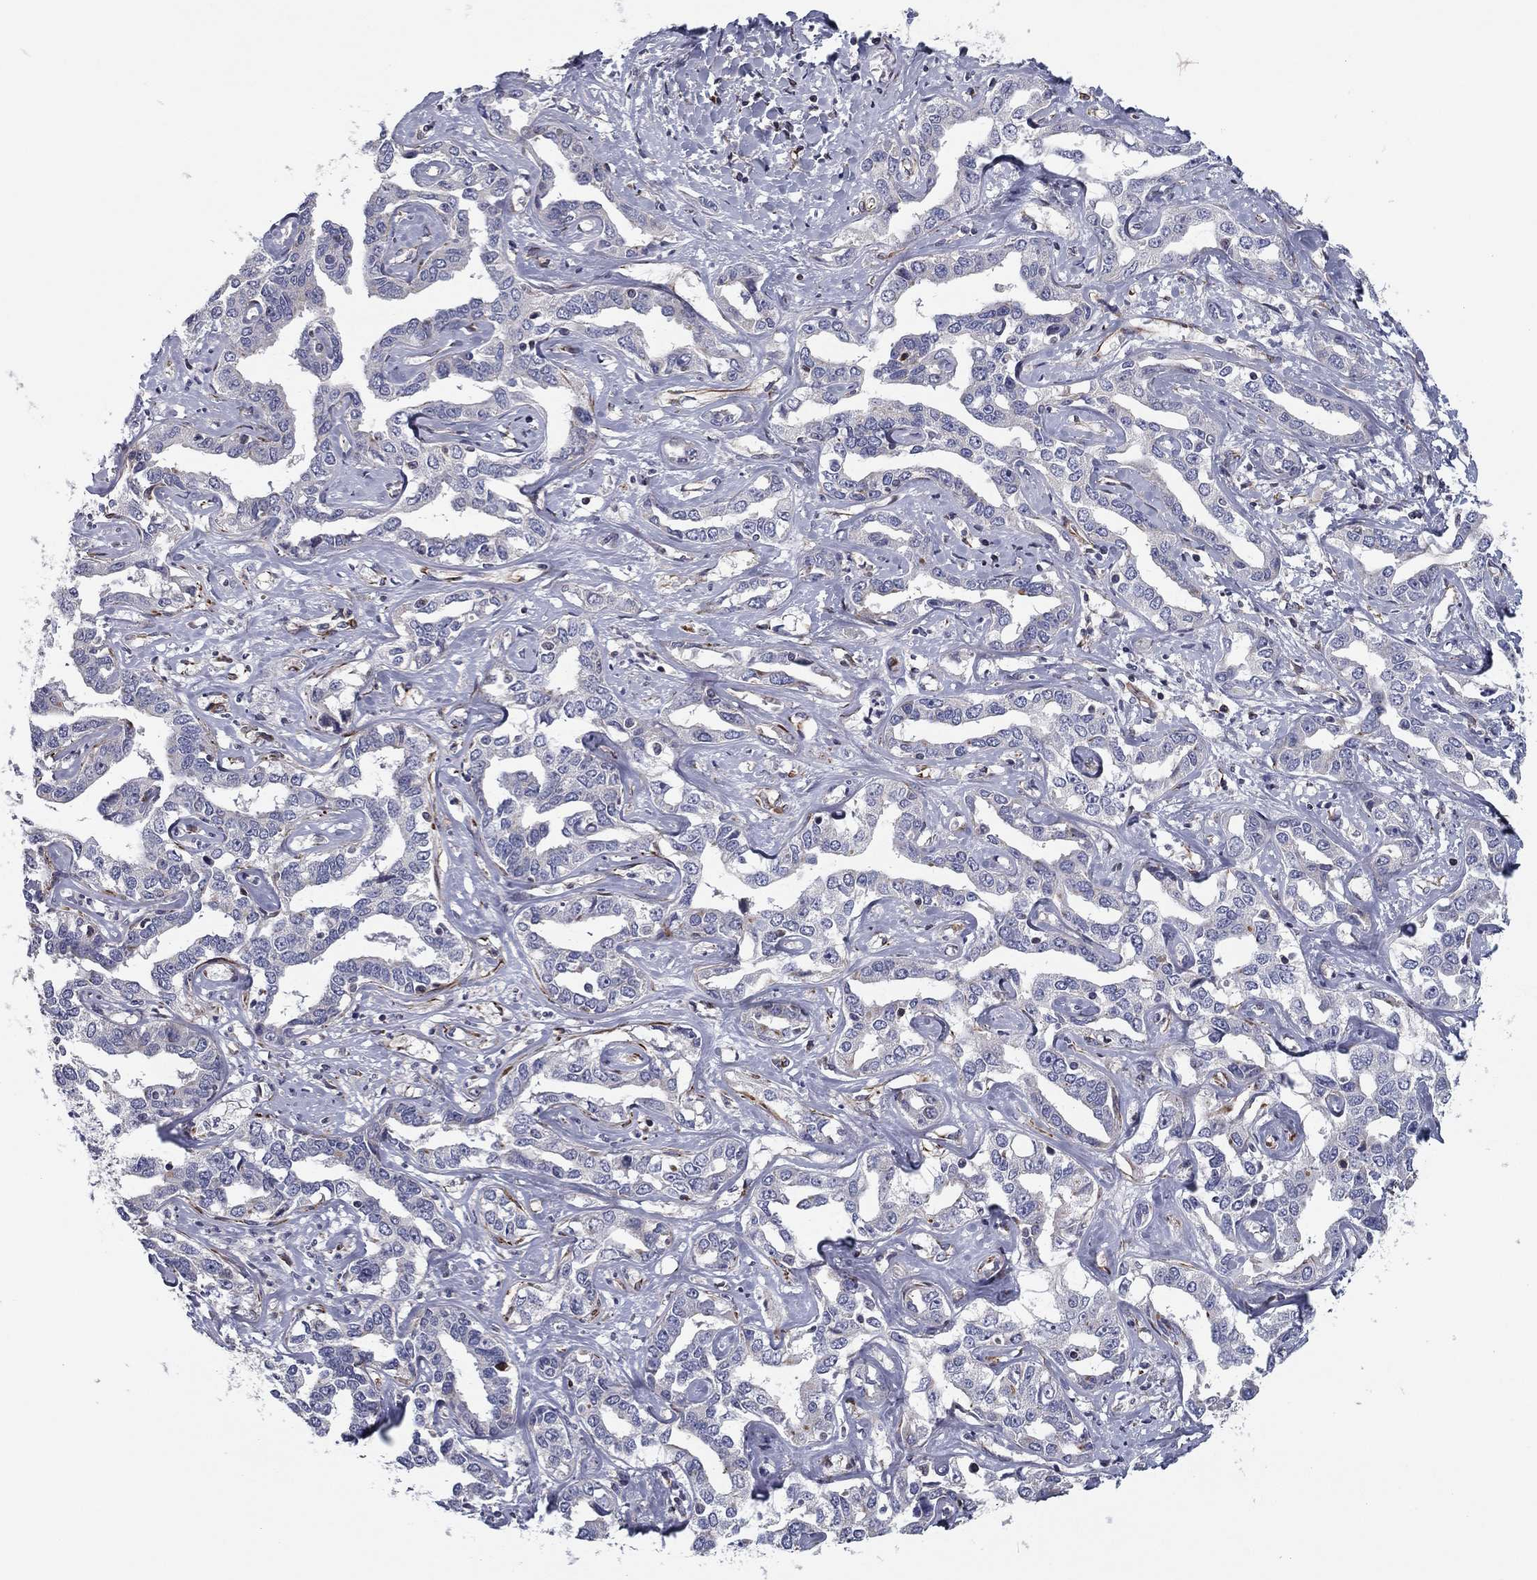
{"staining": {"intensity": "negative", "quantity": "none", "location": "none"}, "tissue": "liver cancer", "cell_type": "Tumor cells", "image_type": "cancer", "snomed": [{"axis": "morphology", "description": "Cholangiocarcinoma"}, {"axis": "topography", "description": "Liver"}], "caption": "This is an immunohistochemistry histopathology image of liver cholangiocarcinoma. There is no expression in tumor cells.", "gene": "CLSTN1", "patient": {"sex": "male", "age": 59}}